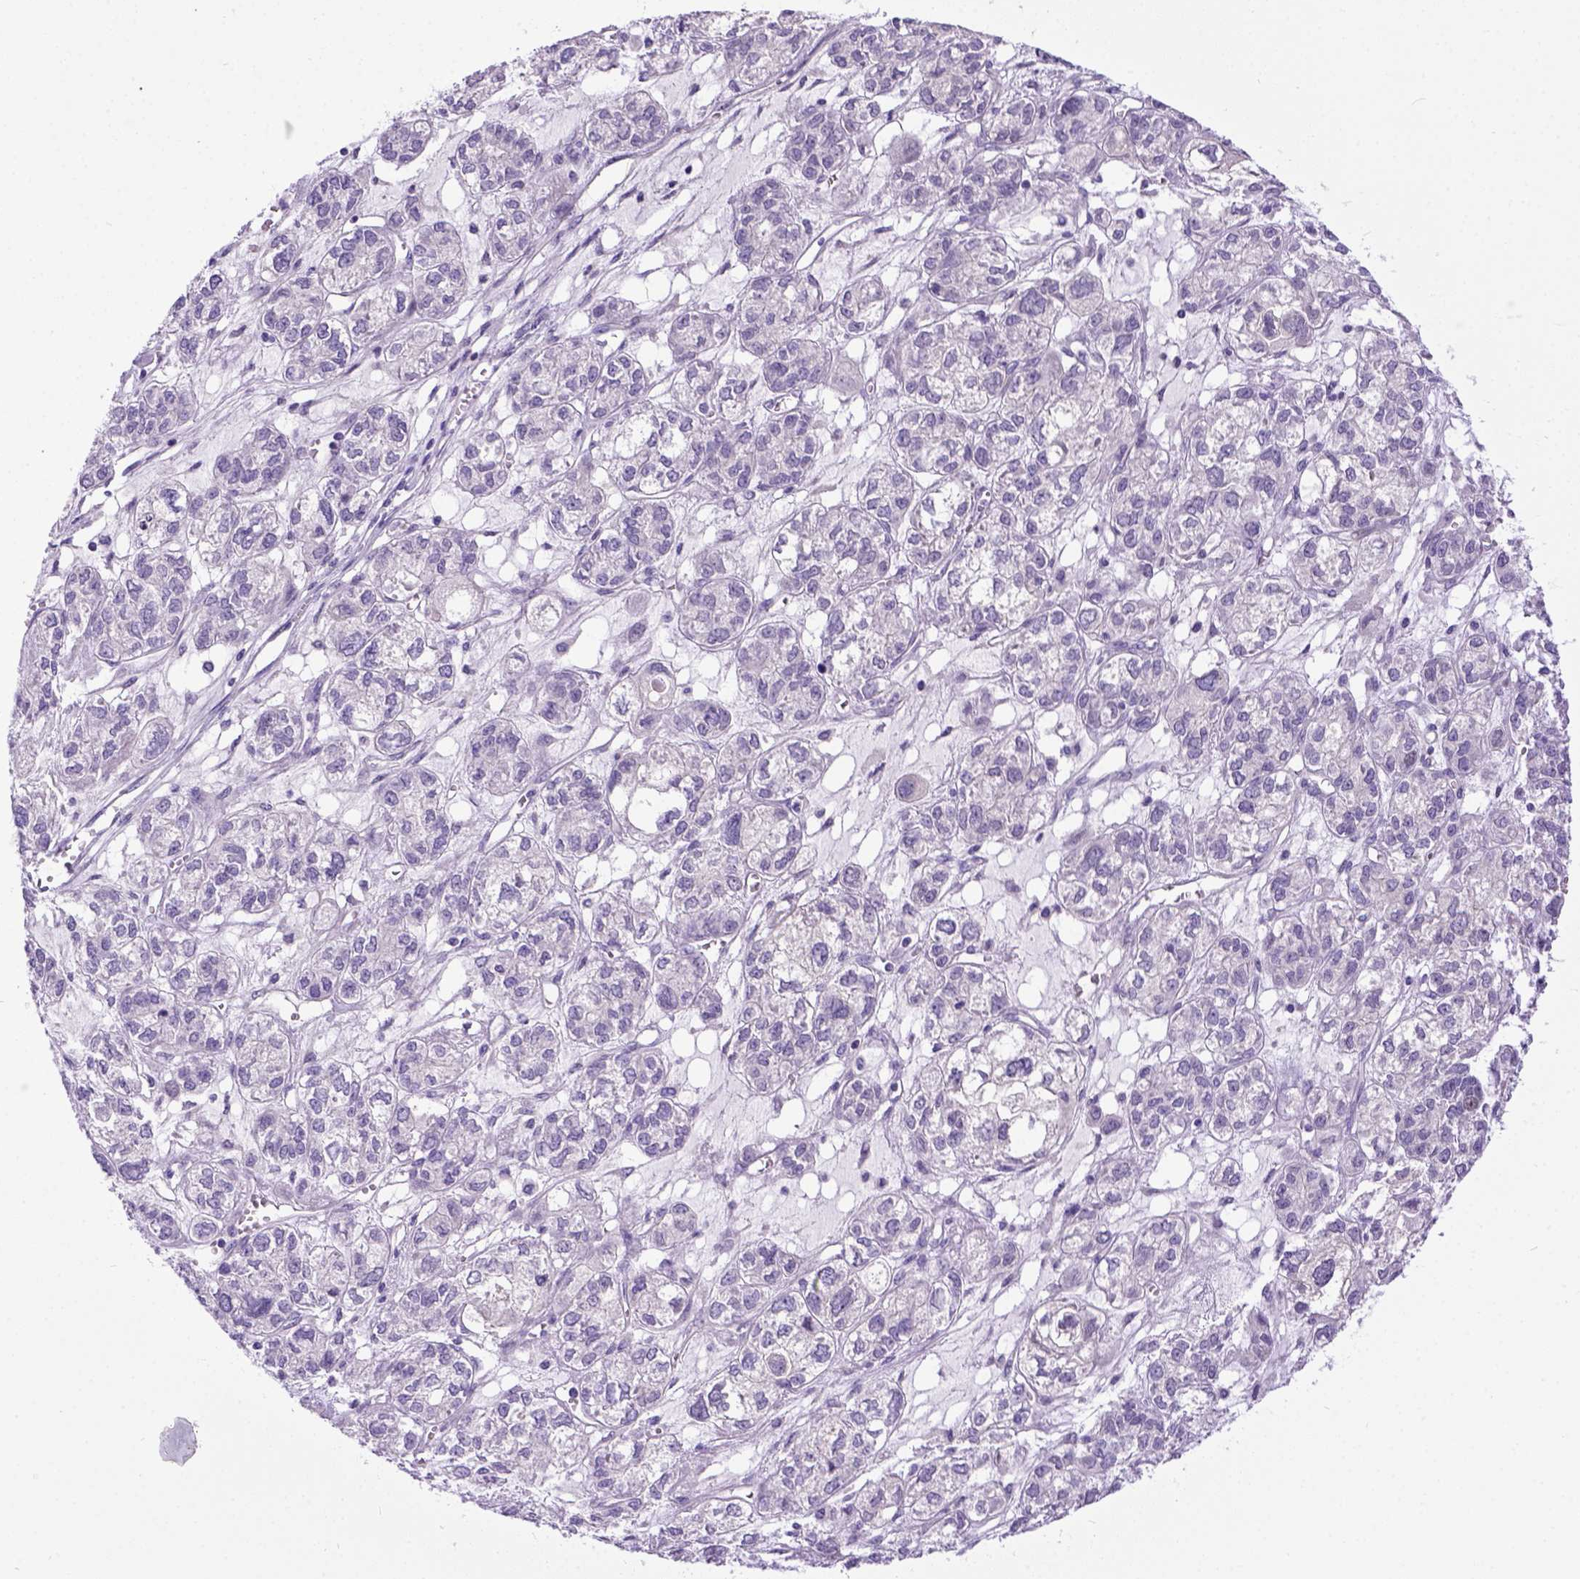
{"staining": {"intensity": "negative", "quantity": "none", "location": "none"}, "tissue": "ovarian cancer", "cell_type": "Tumor cells", "image_type": "cancer", "snomed": [{"axis": "morphology", "description": "Carcinoma, endometroid"}, {"axis": "topography", "description": "Ovary"}], "caption": "This is an IHC image of human ovarian cancer. There is no staining in tumor cells.", "gene": "NEK5", "patient": {"sex": "female", "age": 64}}